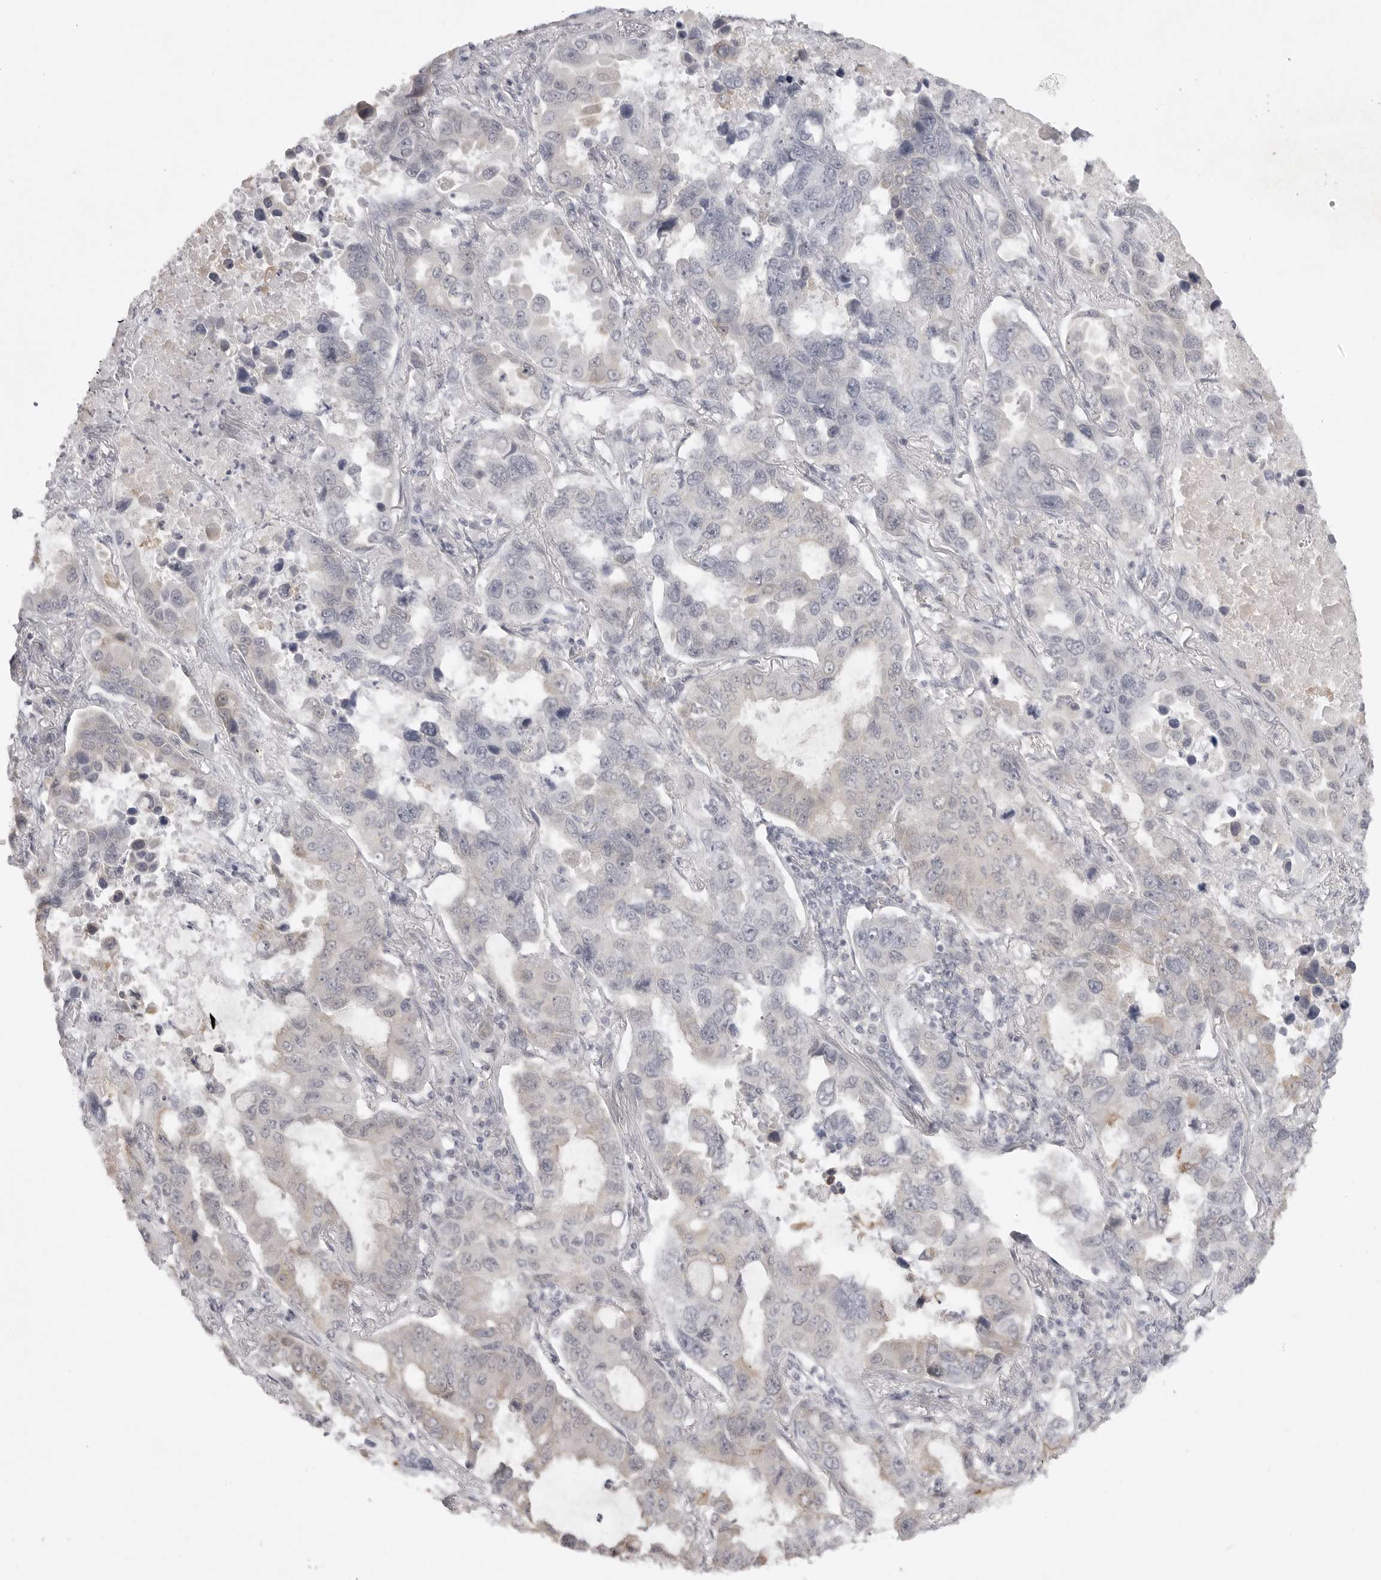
{"staining": {"intensity": "negative", "quantity": "none", "location": "none"}, "tissue": "lung cancer", "cell_type": "Tumor cells", "image_type": "cancer", "snomed": [{"axis": "morphology", "description": "Adenocarcinoma, NOS"}, {"axis": "topography", "description": "Lung"}], "caption": "Photomicrograph shows no protein expression in tumor cells of lung cancer (adenocarcinoma) tissue. (DAB (3,3'-diaminobenzidine) IHC, high magnification).", "gene": "TCTN3", "patient": {"sex": "male", "age": 64}}